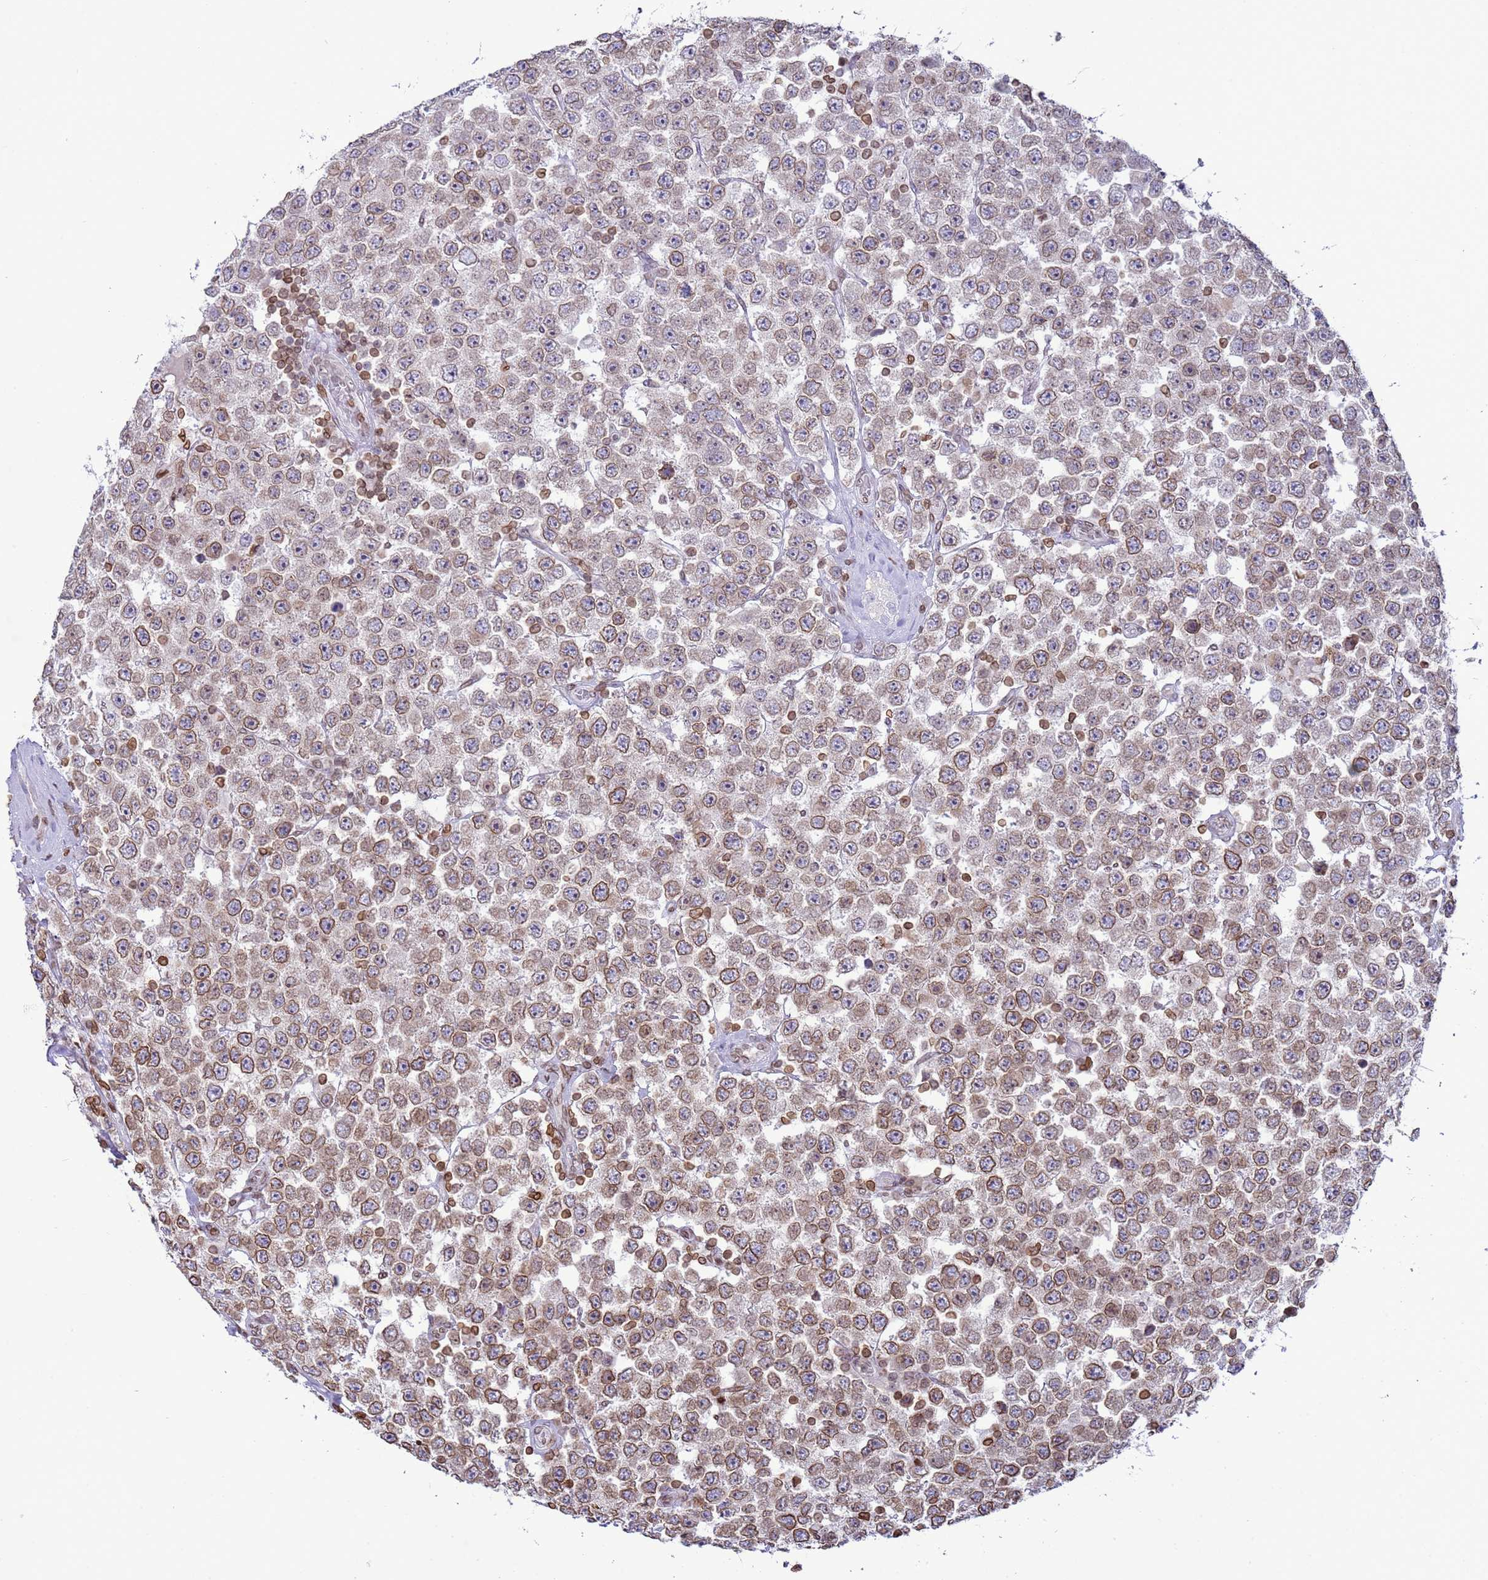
{"staining": {"intensity": "moderate", "quantity": ">75%", "location": "cytoplasmic/membranous,nuclear"}, "tissue": "testis cancer", "cell_type": "Tumor cells", "image_type": "cancer", "snomed": [{"axis": "morphology", "description": "Seminoma, NOS"}, {"axis": "topography", "description": "Testis"}], "caption": "Tumor cells demonstrate moderate cytoplasmic/membranous and nuclear staining in approximately >75% of cells in seminoma (testis).", "gene": "DHX37", "patient": {"sex": "male", "age": 28}}